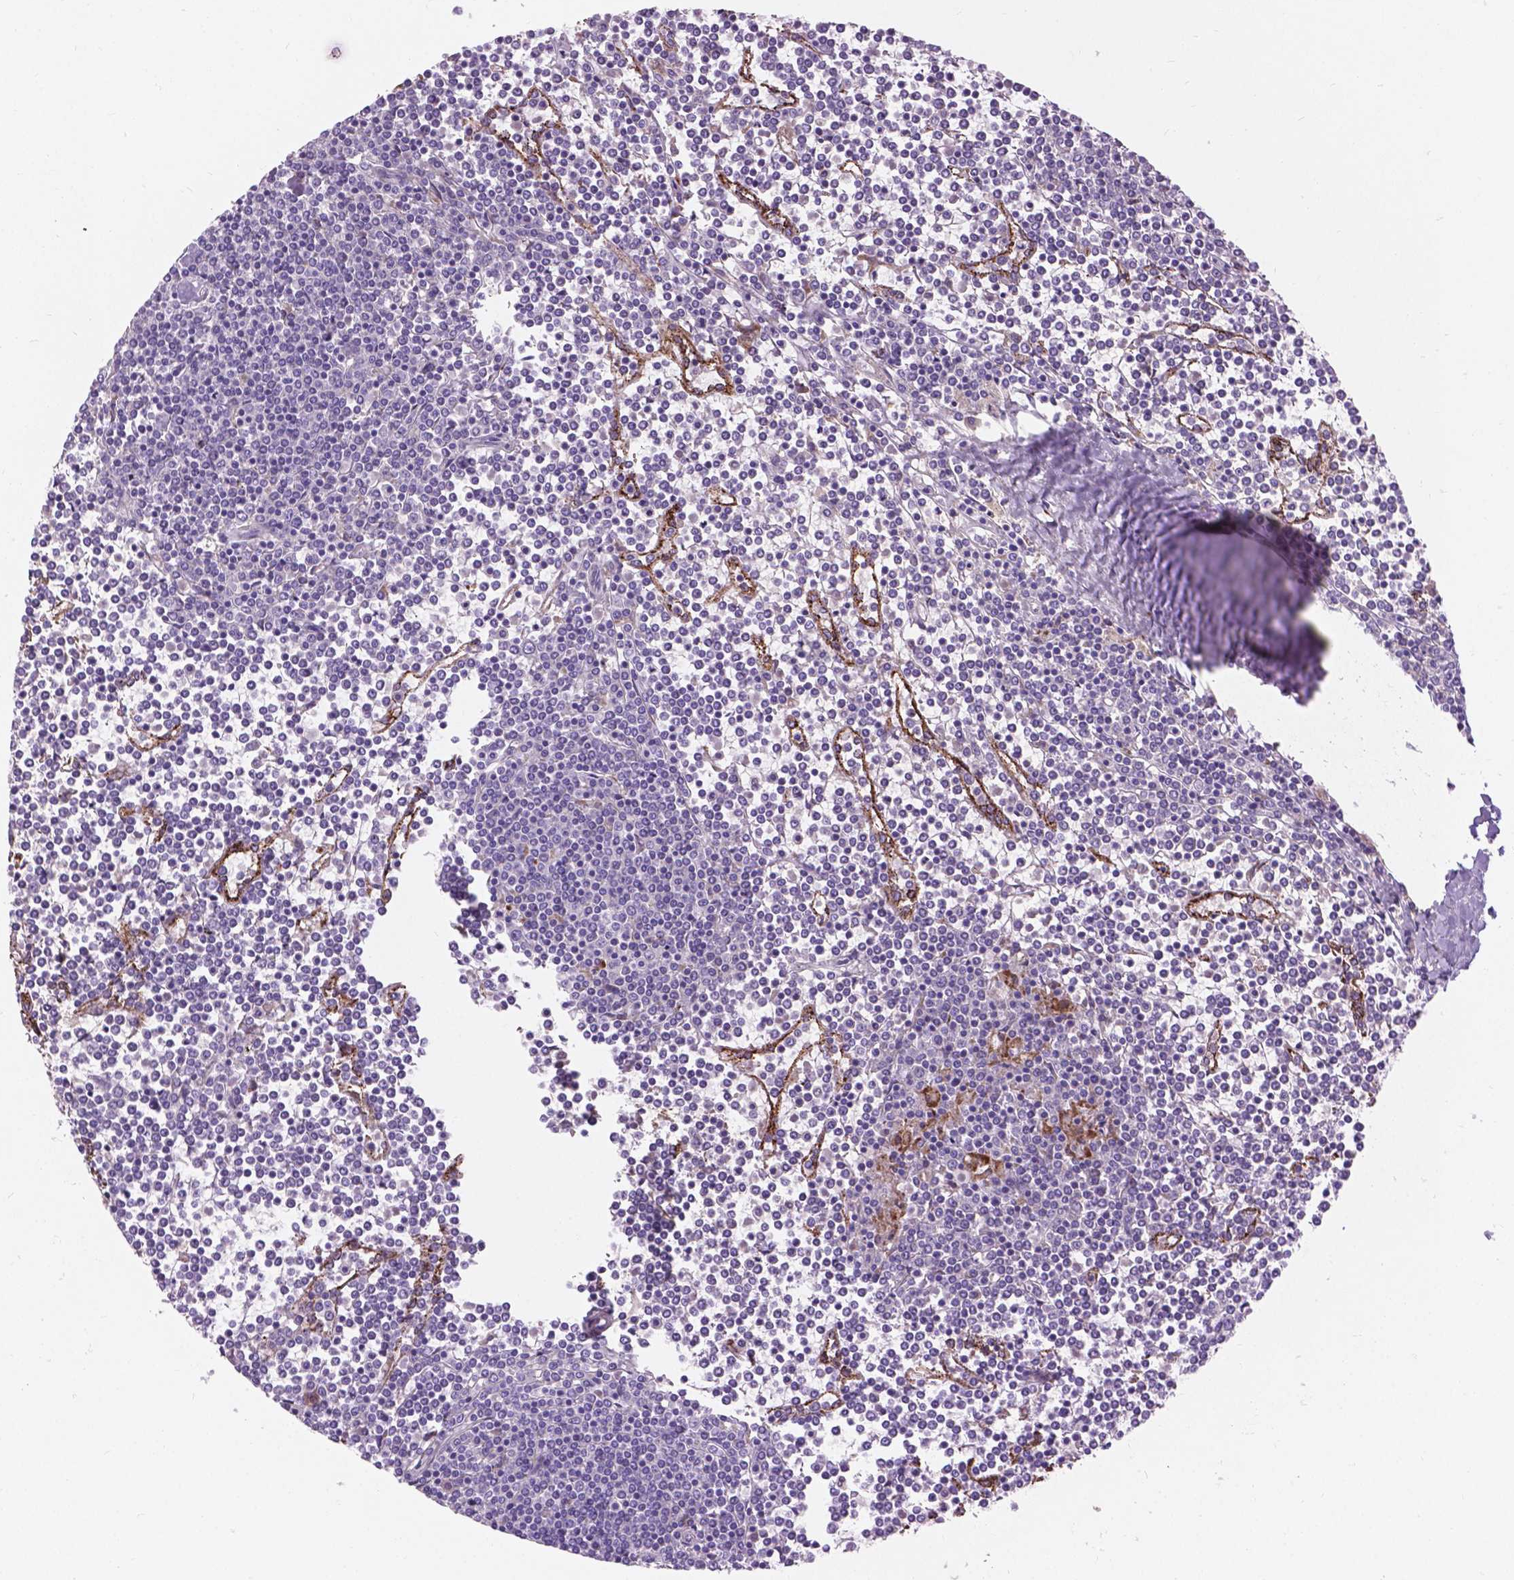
{"staining": {"intensity": "negative", "quantity": "none", "location": "none"}, "tissue": "lymphoma", "cell_type": "Tumor cells", "image_type": "cancer", "snomed": [{"axis": "morphology", "description": "Malignant lymphoma, non-Hodgkin's type, Low grade"}, {"axis": "topography", "description": "Spleen"}], "caption": "The immunohistochemistry (IHC) micrograph has no significant expression in tumor cells of low-grade malignant lymphoma, non-Hodgkin's type tissue.", "gene": "NOXO1", "patient": {"sex": "female", "age": 19}}